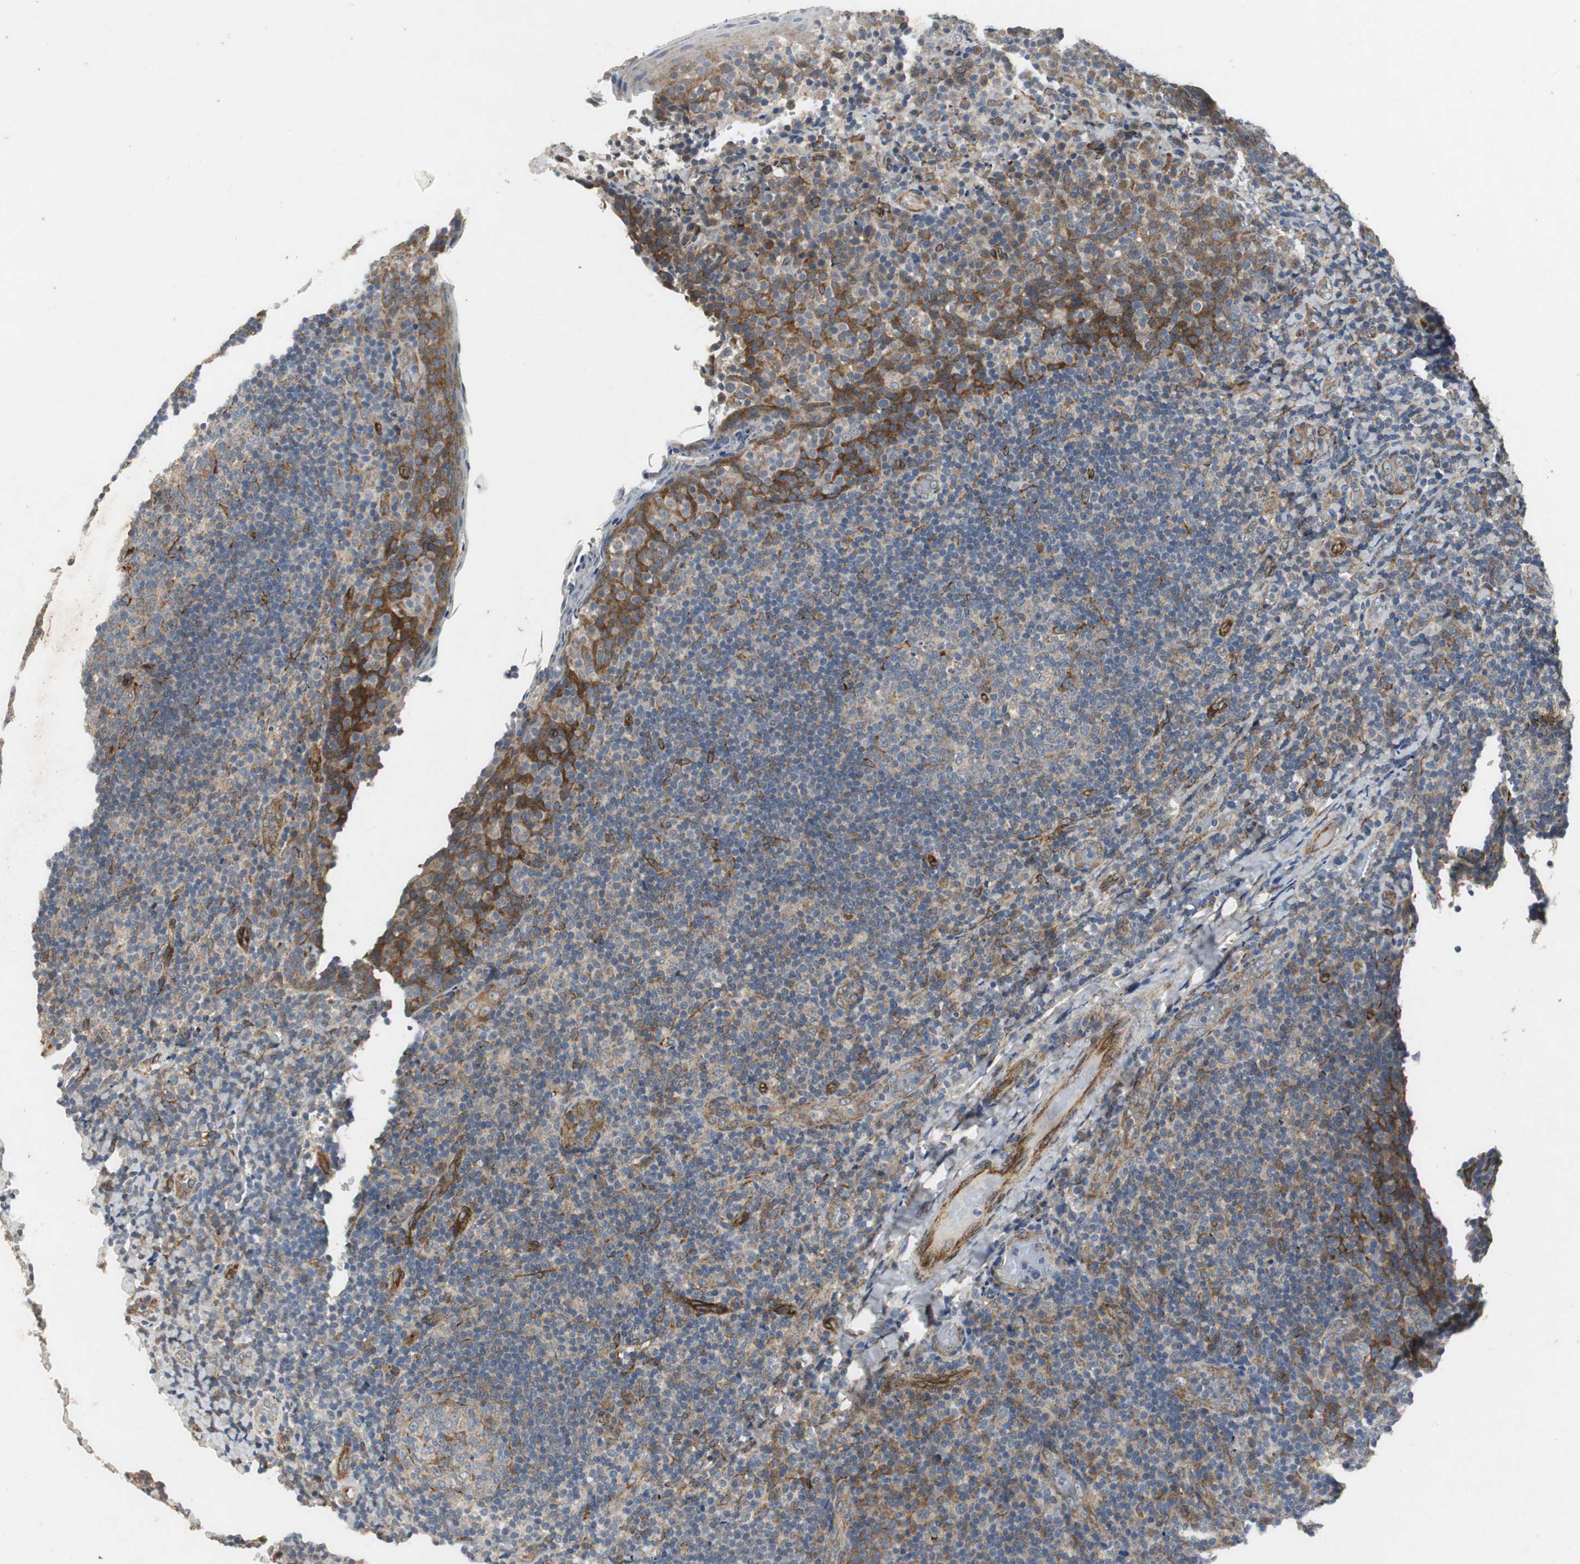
{"staining": {"intensity": "moderate", "quantity": "25%-75%", "location": "cytoplasmic/membranous"}, "tissue": "tonsil", "cell_type": "Germinal center cells", "image_type": "normal", "snomed": [{"axis": "morphology", "description": "Normal tissue, NOS"}, {"axis": "topography", "description": "Tonsil"}], "caption": "Moderate cytoplasmic/membranous positivity is present in about 25%-75% of germinal center cells in unremarkable tonsil. (DAB IHC with brightfield microscopy, high magnification).", "gene": "ISCU", "patient": {"sex": "male", "age": 17}}